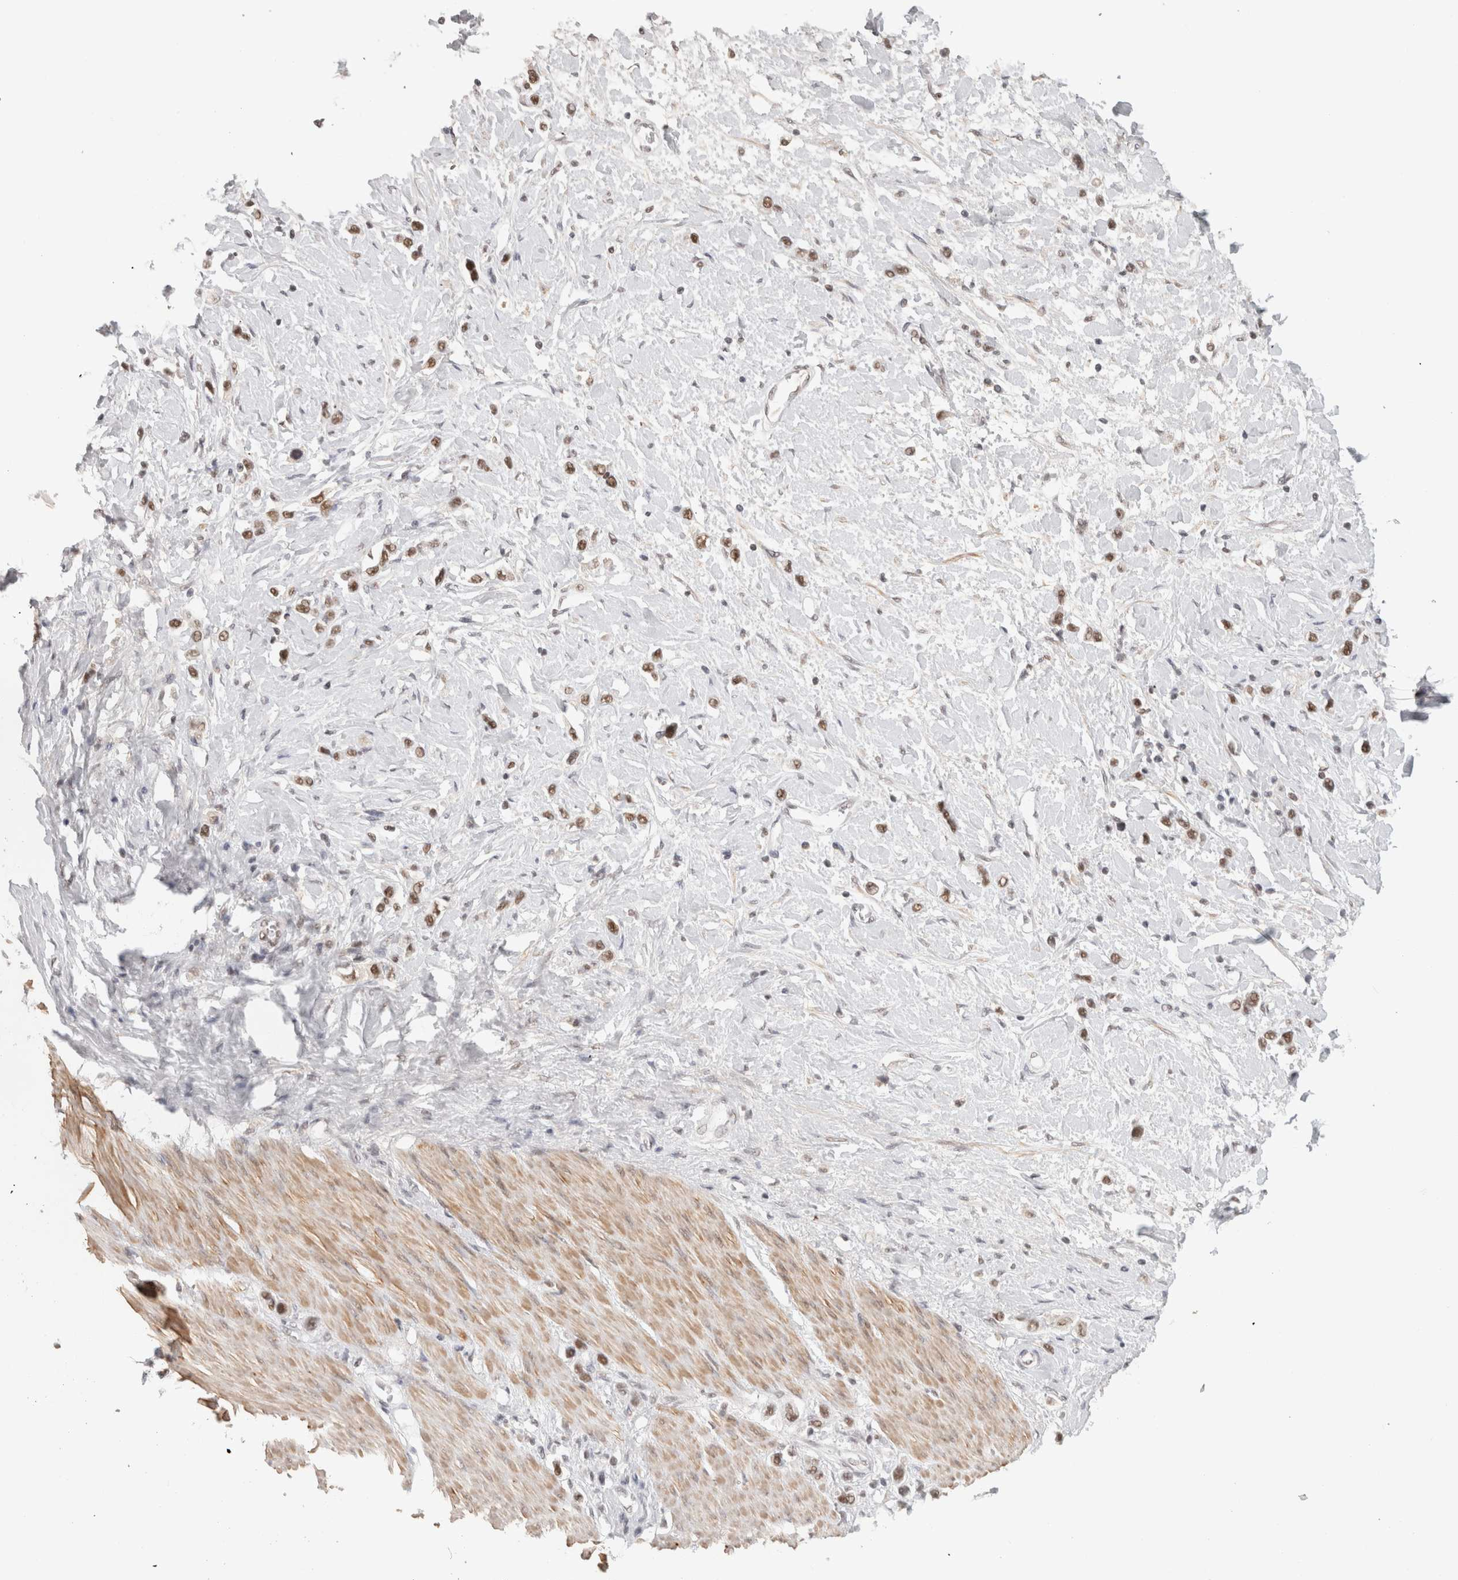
{"staining": {"intensity": "moderate", "quantity": ">75%", "location": "nuclear"}, "tissue": "stomach cancer", "cell_type": "Tumor cells", "image_type": "cancer", "snomed": [{"axis": "morphology", "description": "Adenocarcinoma, NOS"}, {"axis": "topography", "description": "Stomach"}], "caption": "Human adenocarcinoma (stomach) stained with a protein marker demonstrates moderate staining in tumor cells.", "gene": "ZNF830", "patient": {"sex": "female", "age": 65}}